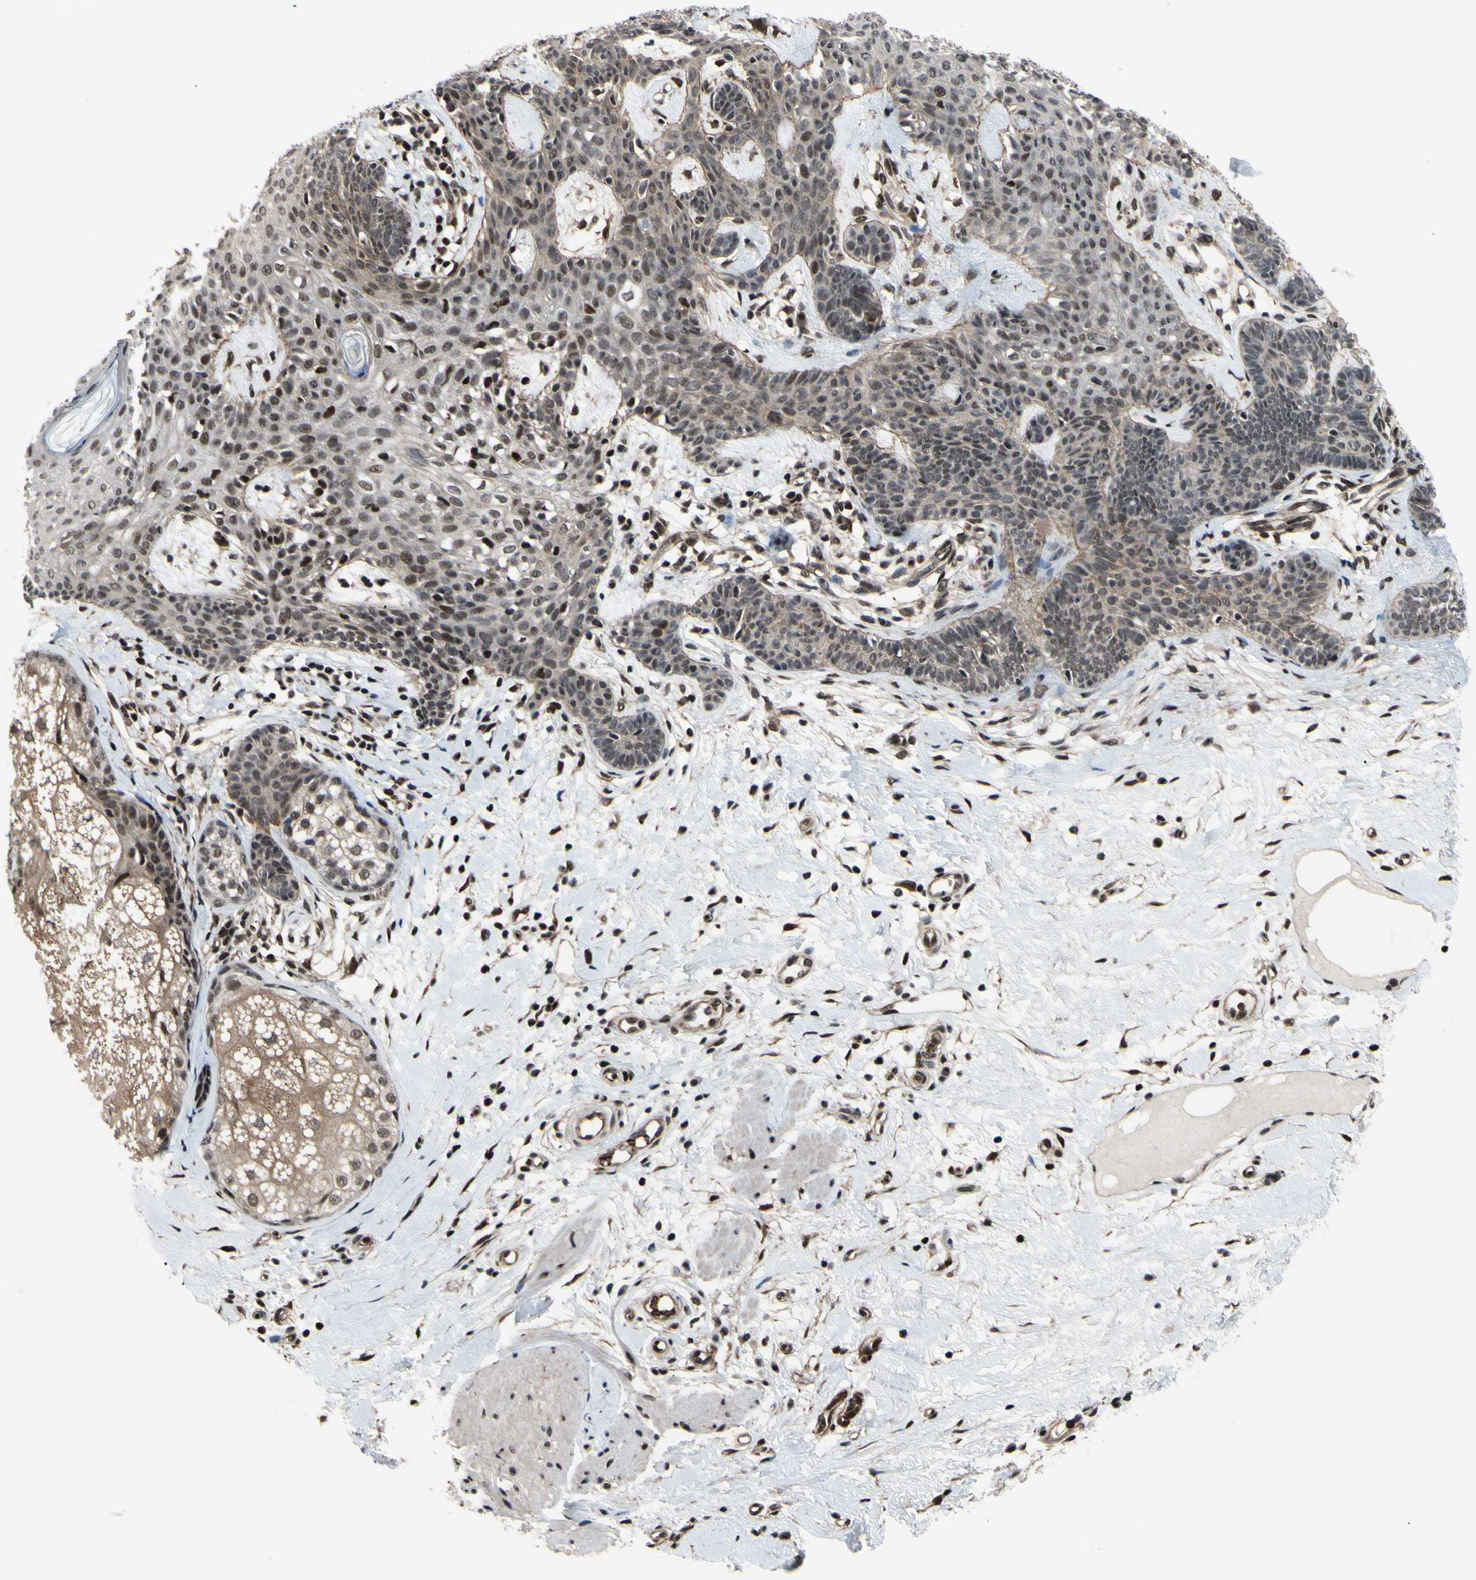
{"staining": {"intensity": "moderate", "quantity": ">75%", "location": "nuclear"}, "tissue": "skin cancer", "cell_type": "Tumor cells", "image_type": "cancer", "snomed": [{"axis": "morphology", "description": "Developmental malformation"}, {"axis": "morphology", "description": "Basal cell carcinoma"}, {"axis": "topography", "description": "Skin"}], "caption": "This is an image of immunohistochemistry staining of skin cancer (basal cell carcinoma), which shows moderate staining in the nuclear of tumor cells.", "gene": "THAP12", "patient": {"sex": "female", "age": 62}}